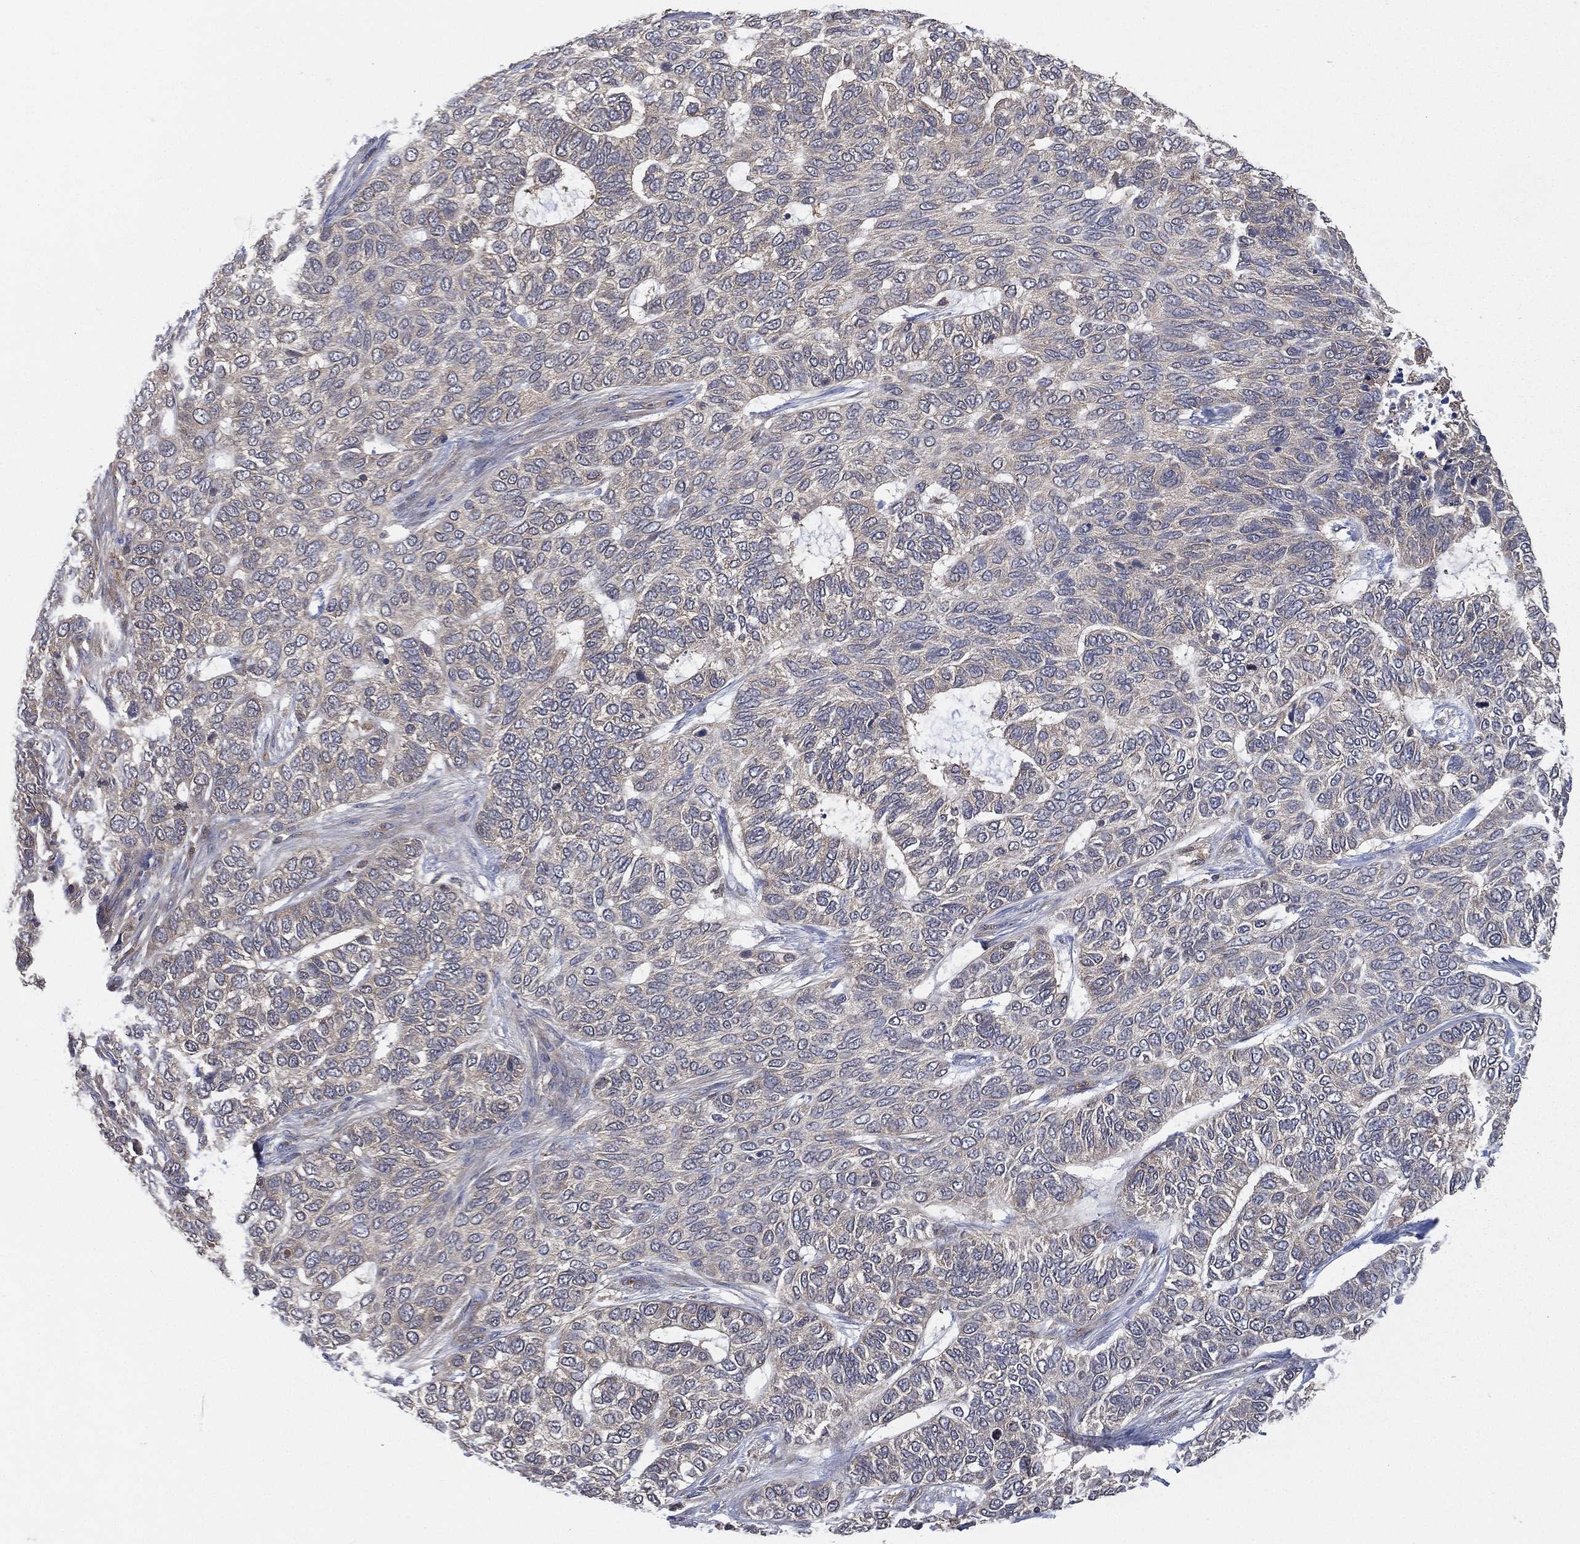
{"staining": {"intensity": "negative", "quantity": "none", "location": "none"}, "tissue": "skin cancer", "cell_type": "Tumor cells", "image_type": "cancer", "snomed": [{"axis": "morphology", "description": "Basal cell carcinoma"}, {"axis": "topography", "description": "Skin"}], "caption": "Photomicrograph shows no significant protein expression in tumor cells of skin cancer. Brightfield microscopy of immunohistochemistry stained with DAB (3,3'-diaminobenzidine) (brown) and hematoxylin (blue), captured at high magnification.", "gene": "SMPD3", "patient": {"sex": "female", "age": 65}}